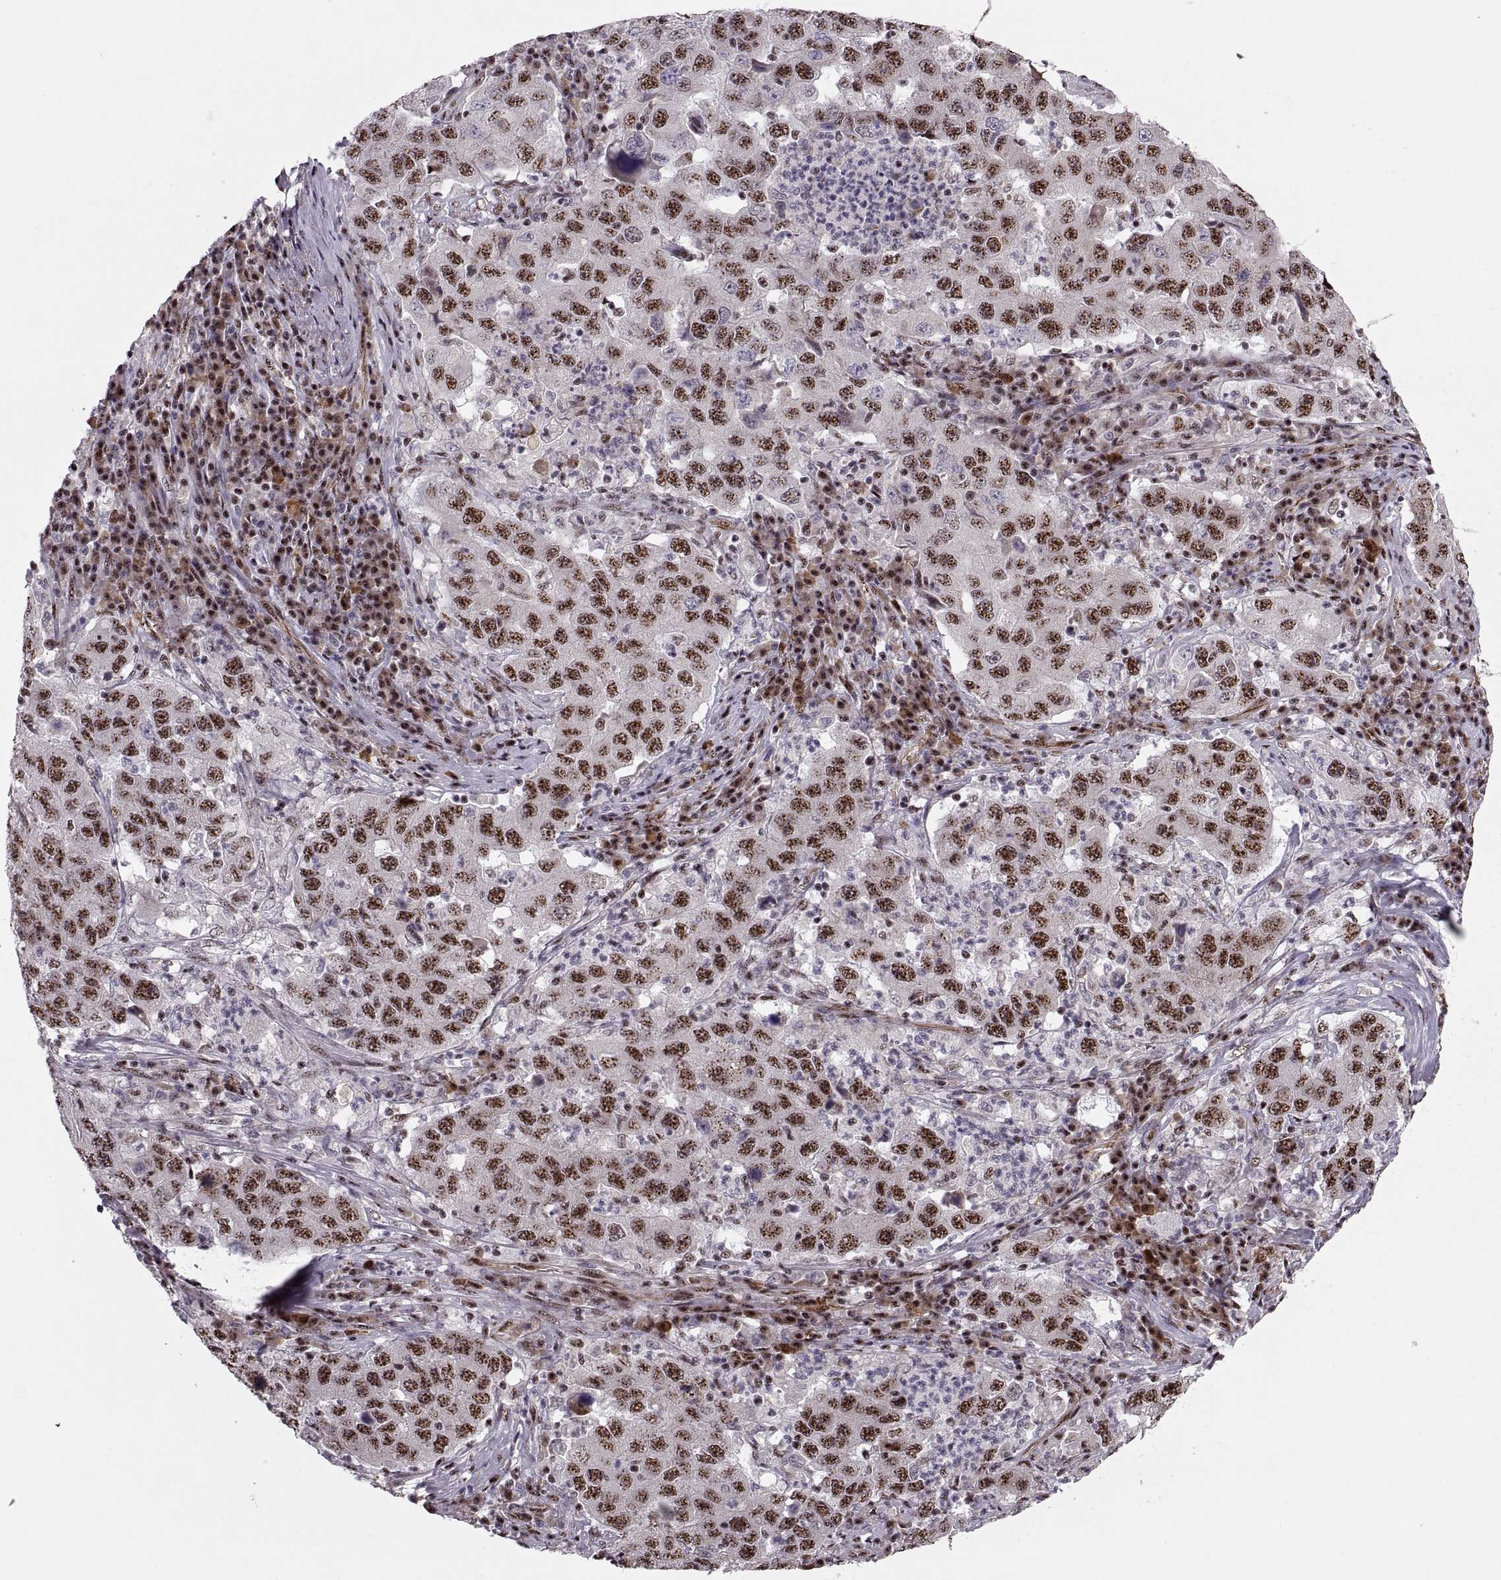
{"staining": {"intensity": "strong", "quantity": ">75%", "location": "nuclear"}, "tissue": "lung cancer", "cell_type": "Tumor cells", "image_type": "cancer", "snomed": [{"axis": "morphology", "description": "Adenocarcinoma, NOS"}, {"axis": "topography", "description": "Lung"}], "caption": "Immunohistochemistry (IHC) of human lung cancer exhibits high levels of strong nuclear positivity in about >75% of tumor cells. (DAB IHC, brown staining for protein, blue staining for nuclei).", "gene": "ZCCHC17", "patient": {"sex": "male", "age": 73}}